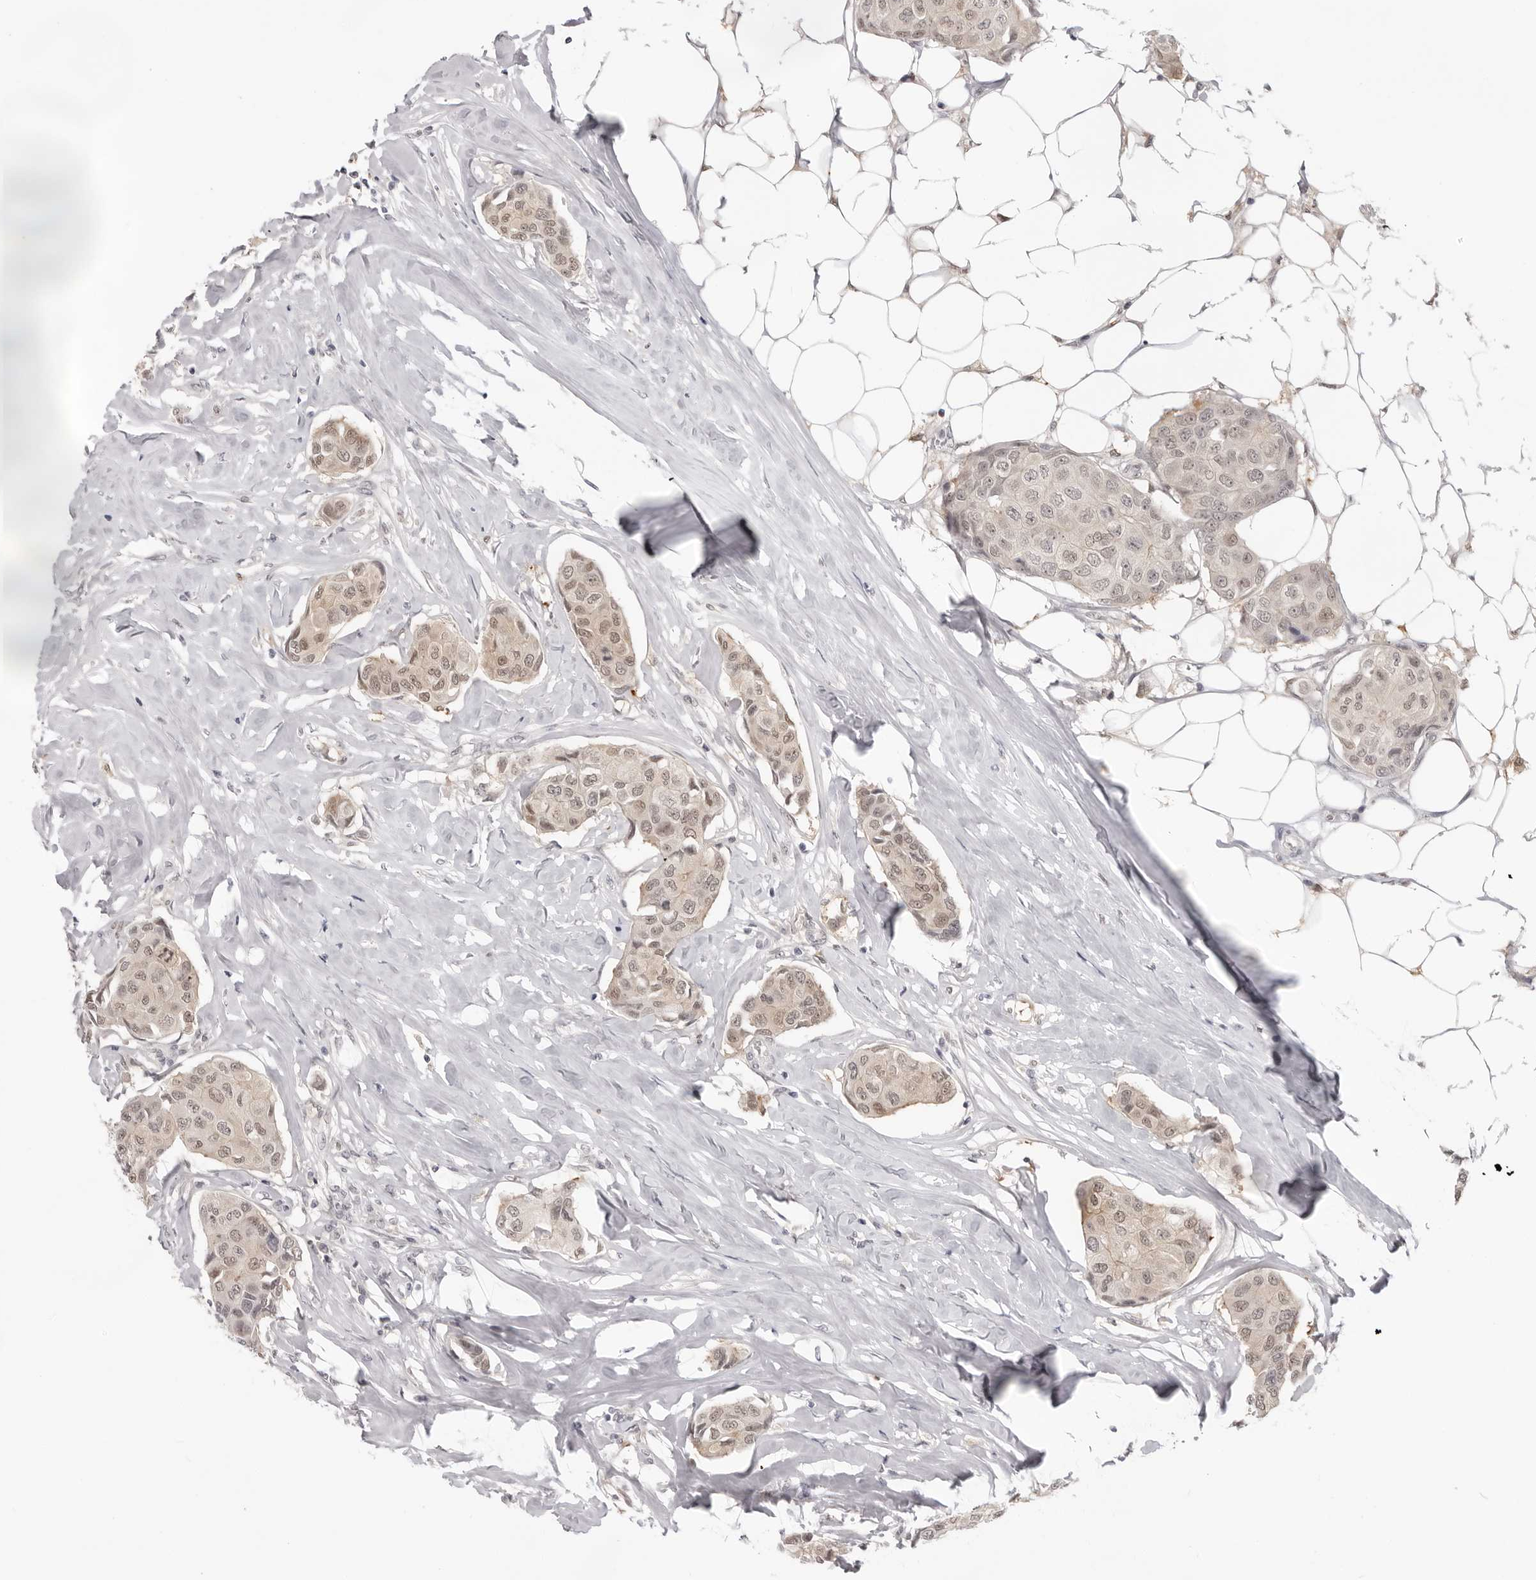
{"staining": {"intensity": "weak", "quantity": ">75%", "location": "nuclear"}, "tissue": "breast cancer", "cell_type": "Tumor cells", "image_type": "cancer", "snomed": [{"axis": "morphology", "description": "Duct carcinoma"}, {"axis": "topography", "description": "Breast"}], "caption": "Immunohistochemical staining of breast cancer (infiltrating ductal carcinoma) exhibits weak nuclear protein staining in about >75% of tumor cells.", "gene": "SRGAP2", "patient": {"sex": "female", "age": 80}}